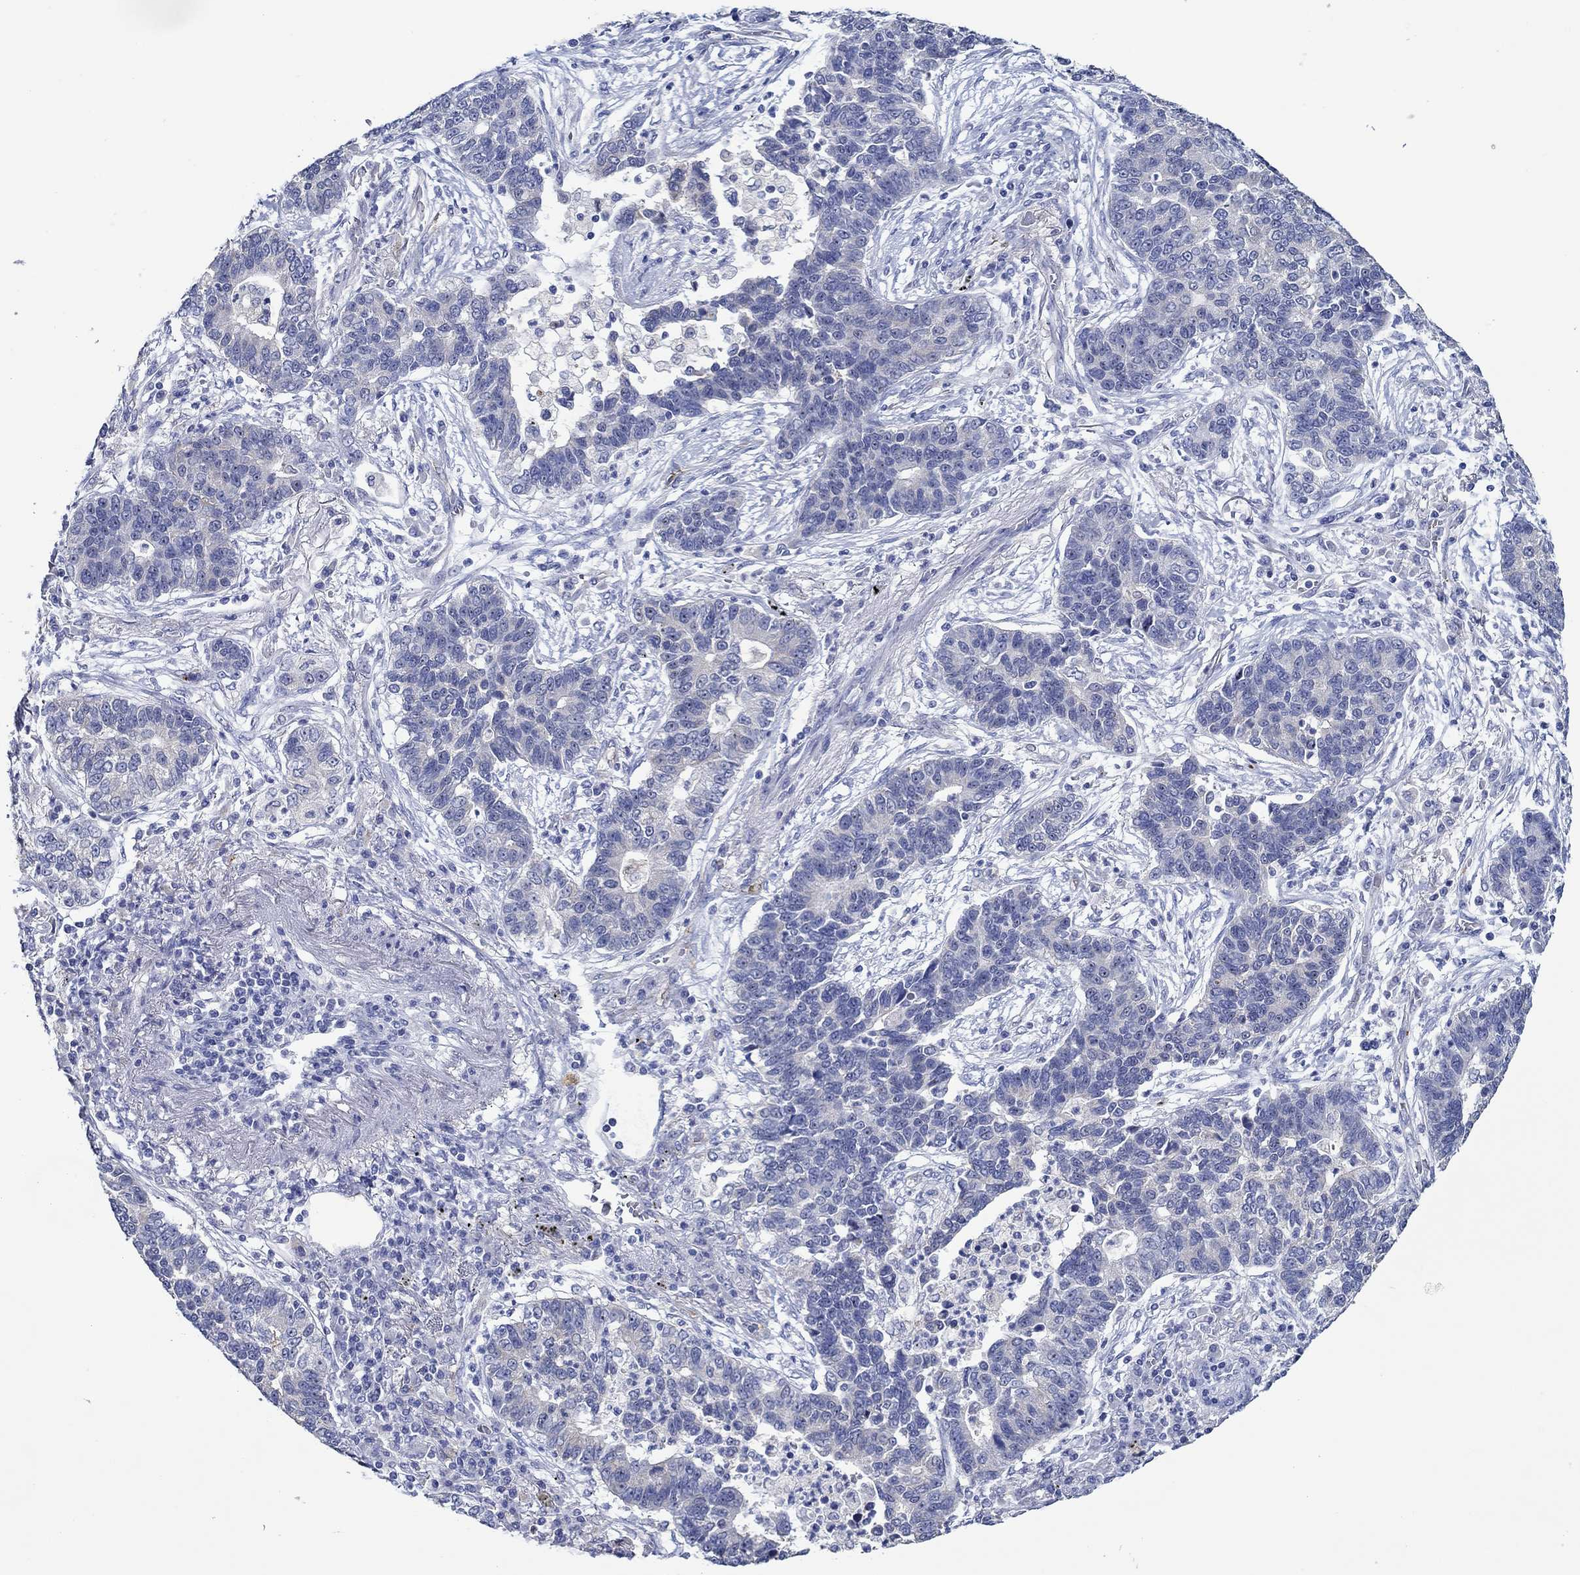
{"staining": {"intensity": "negative", "quantity": "none", "location": "none"}, "tissue": "lung cancer", "cell_type": "Tumor cells", "image_type": "cancer", "snomed": [{"axis": "morphology", "description": "Adenocarcinoma, NOS"}, {"axis": "topography", "description": "Lung"}], "caption": "IHC photomicrograph of human lung cancer stained for a protein (brown), which displays no expression in tumor cells.", "gene": "SLC27A3", "patient": {"sex": "female", "age": 57}}